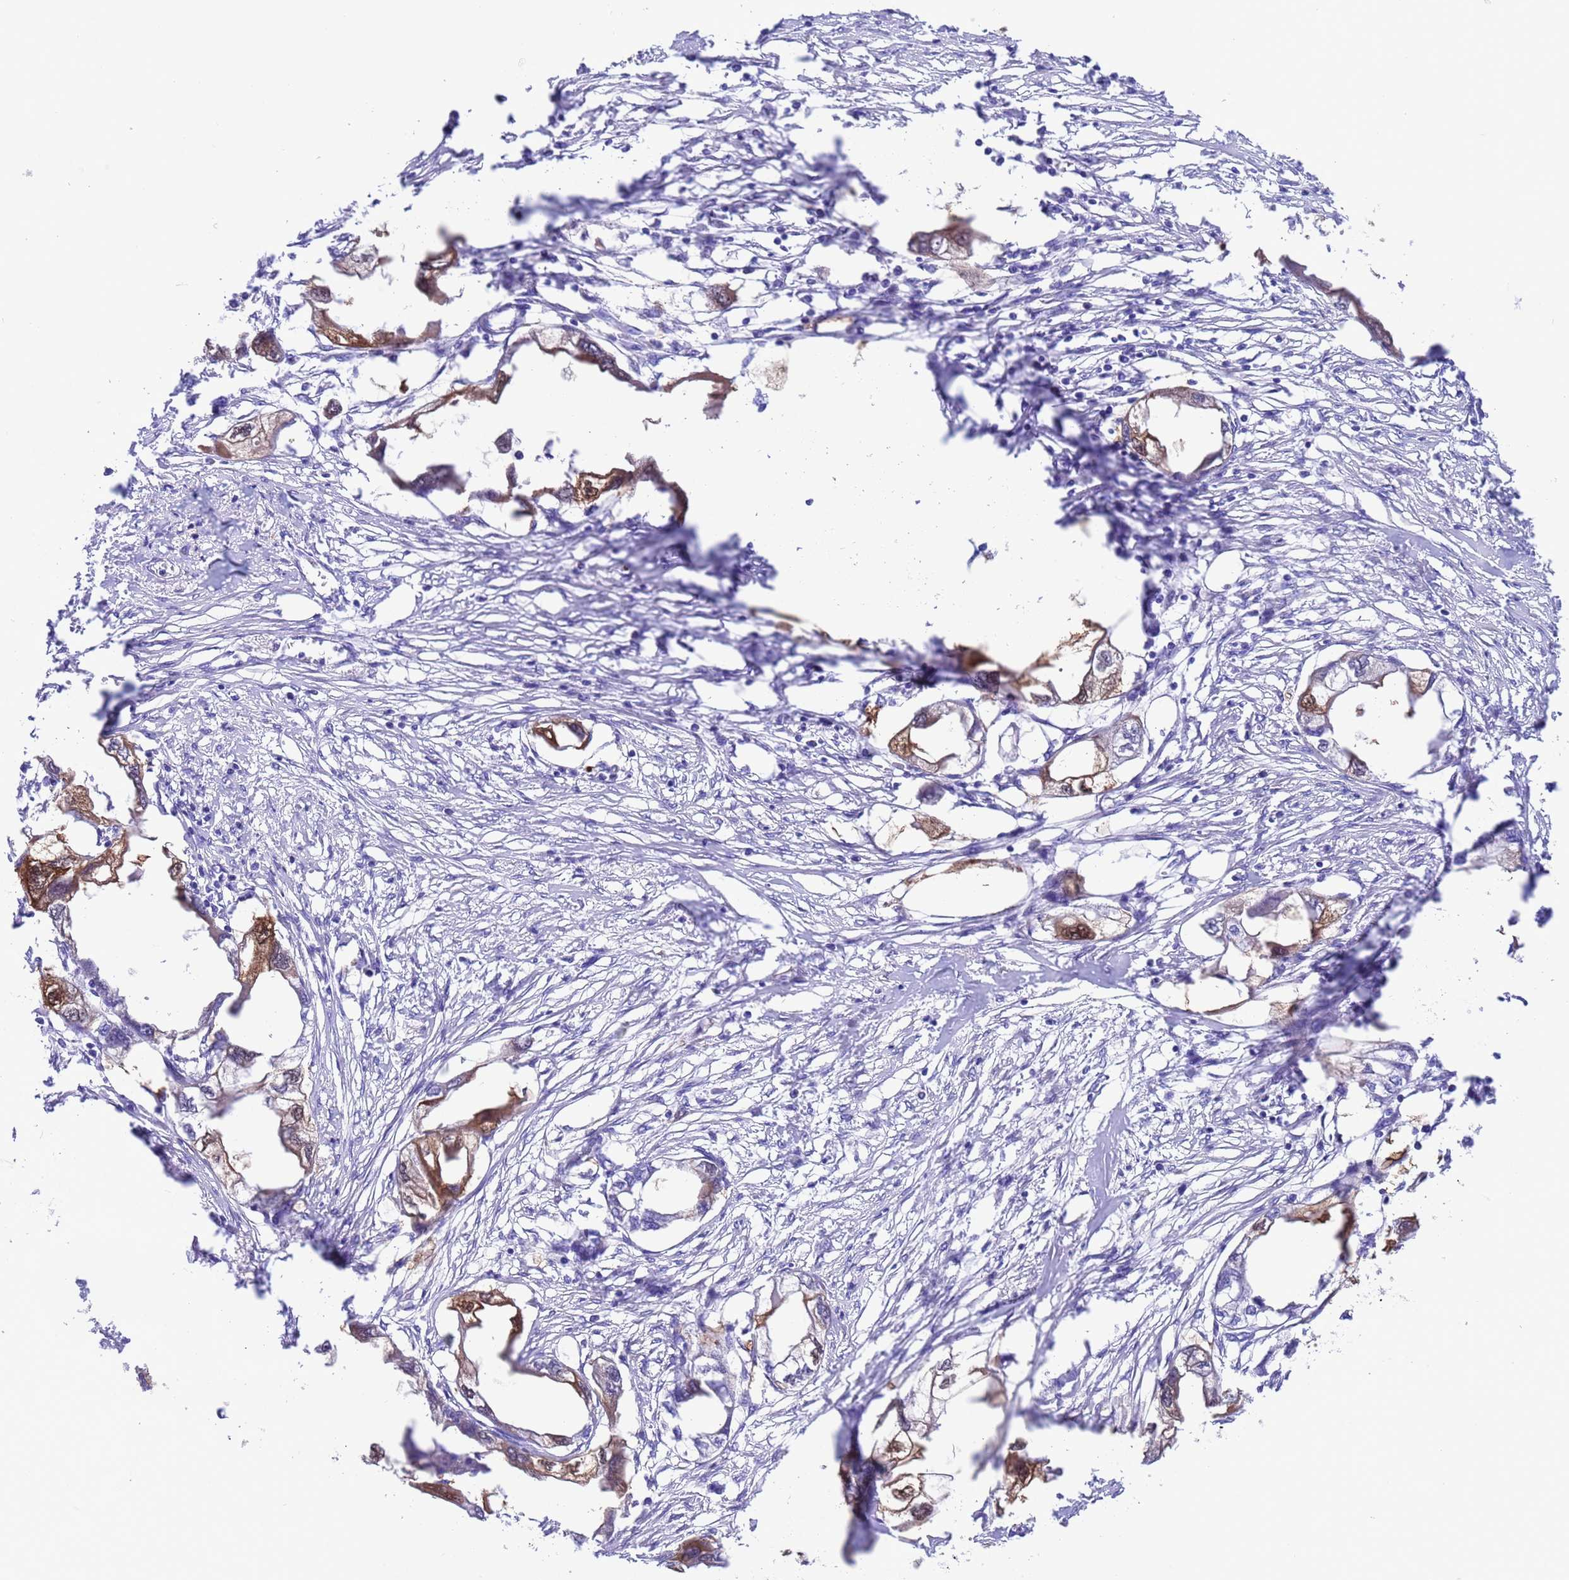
{"staining": {"intensity": "moderate", "quantity": "25%-75%", "location": "cytoplasmic/membranous,nuclear"}, "tissue": "endometrial cancer", "cell_type": "Tumor cells", "image_type": "cancer", "snomed": [{"axis": "morphology", "description": "Adenocarcinoma, NOS"}, {"axis": "morphology", "description": "Adenocarcinoma, metastatic, NOS"}, {"axis": "topography", "description": "Adipose tissue"}, {"axis": "topography", "description": "Endometrium"}], "caption": "This is a micrograph of immunohistochemistry staining of adenocarcinoma (endometrial), which shows moderate expression in the cytoplasmic/membranous and nuclear of tumor cells.", "gene": "C6orf47", "patient": {"sex": "female", "age": 67}}